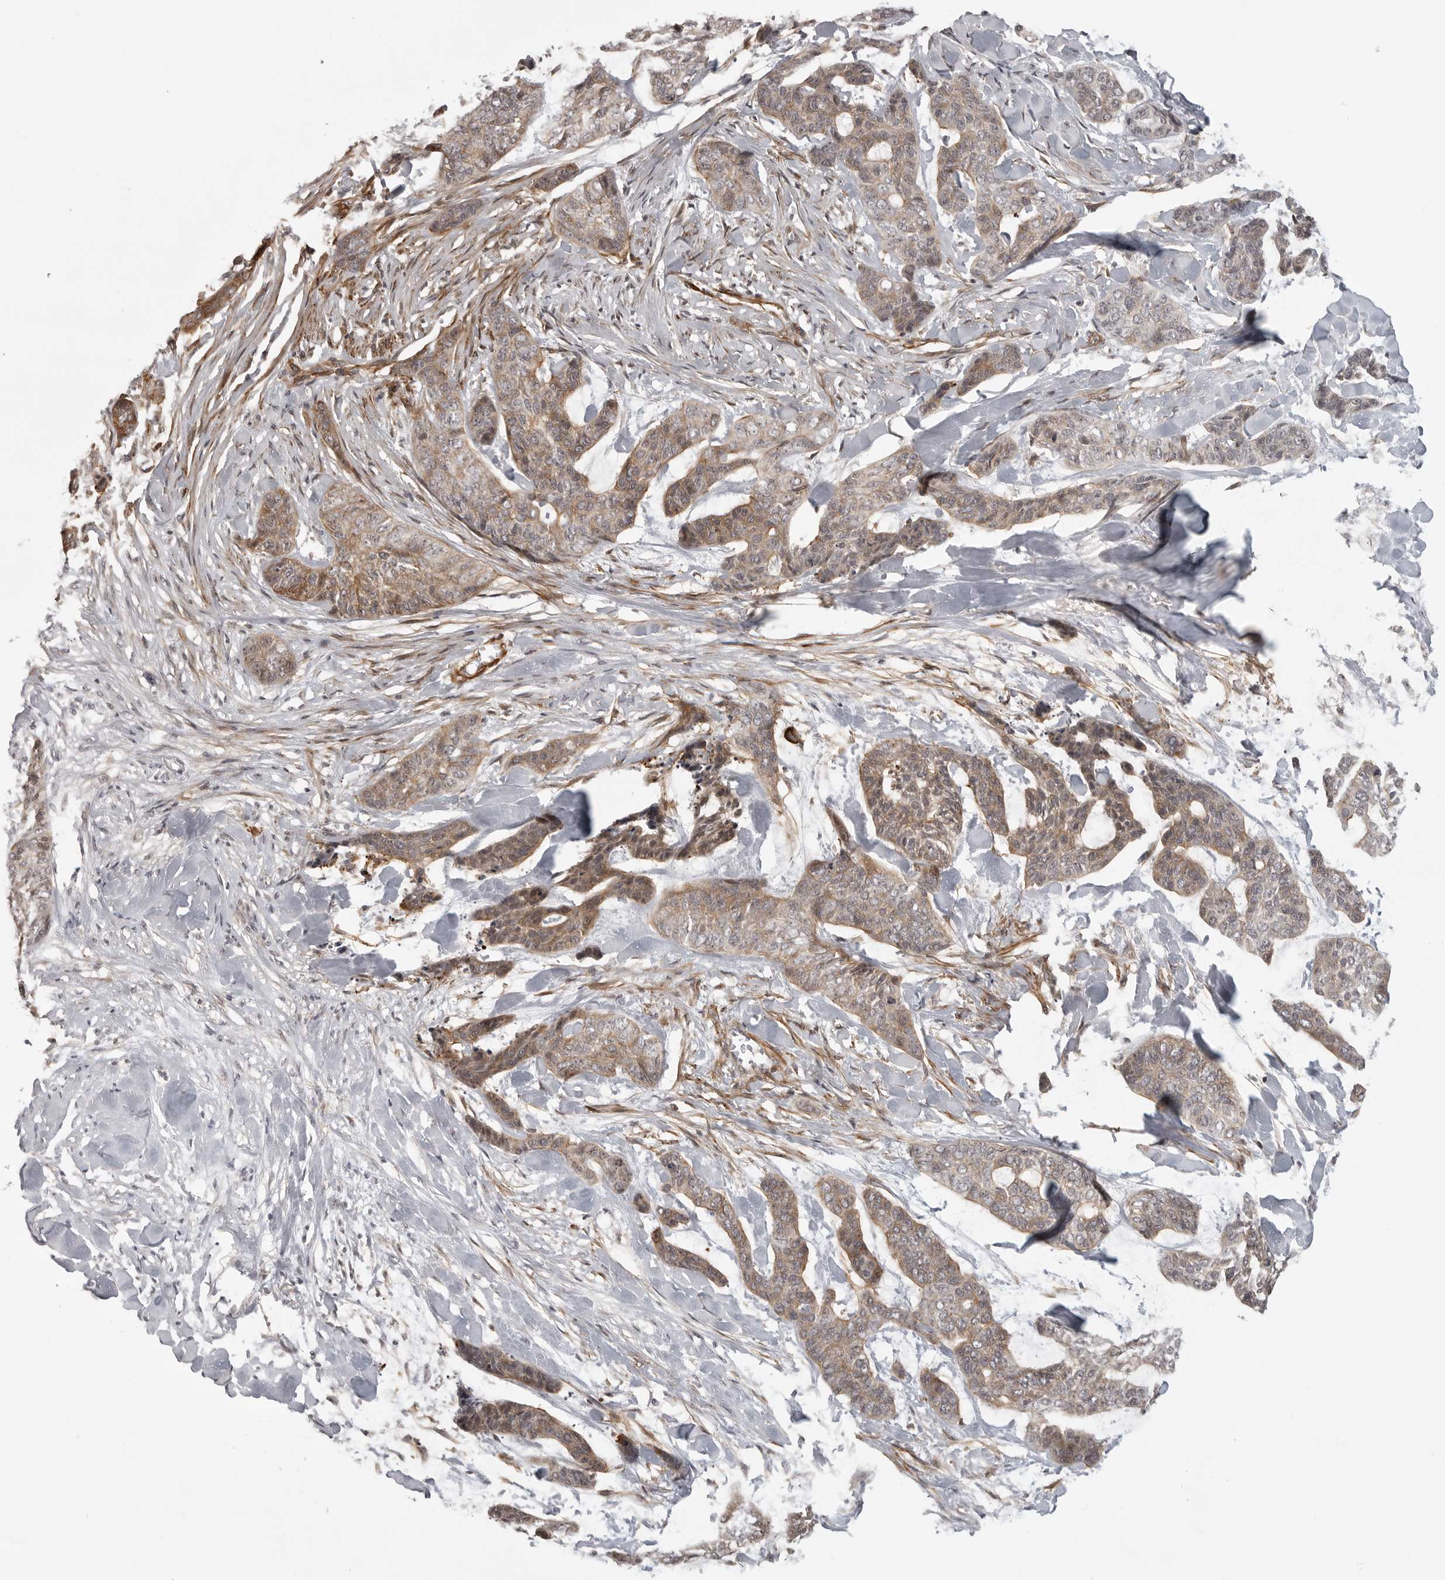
{"staining": {"intensity": "moderate", "quantity": ">75%", "location": "cytoplasmic/membranous"}, "tissue": "skin cancer", "cell_type": "Tumor cells", "image_type": "cancer", "snomed": [{"axis": "morphology", "description": "Basal cell carcinoma"}, {"axis": "topography", "description": "Skin"}], "caption": "Human skin cancer stained for a protein (brown) displays moderate cytoplasmic/membranous positive positivity in about >75% of tumor cells.", "gene": "TUT4", "patient": {"sex": "female", "age": 64}}